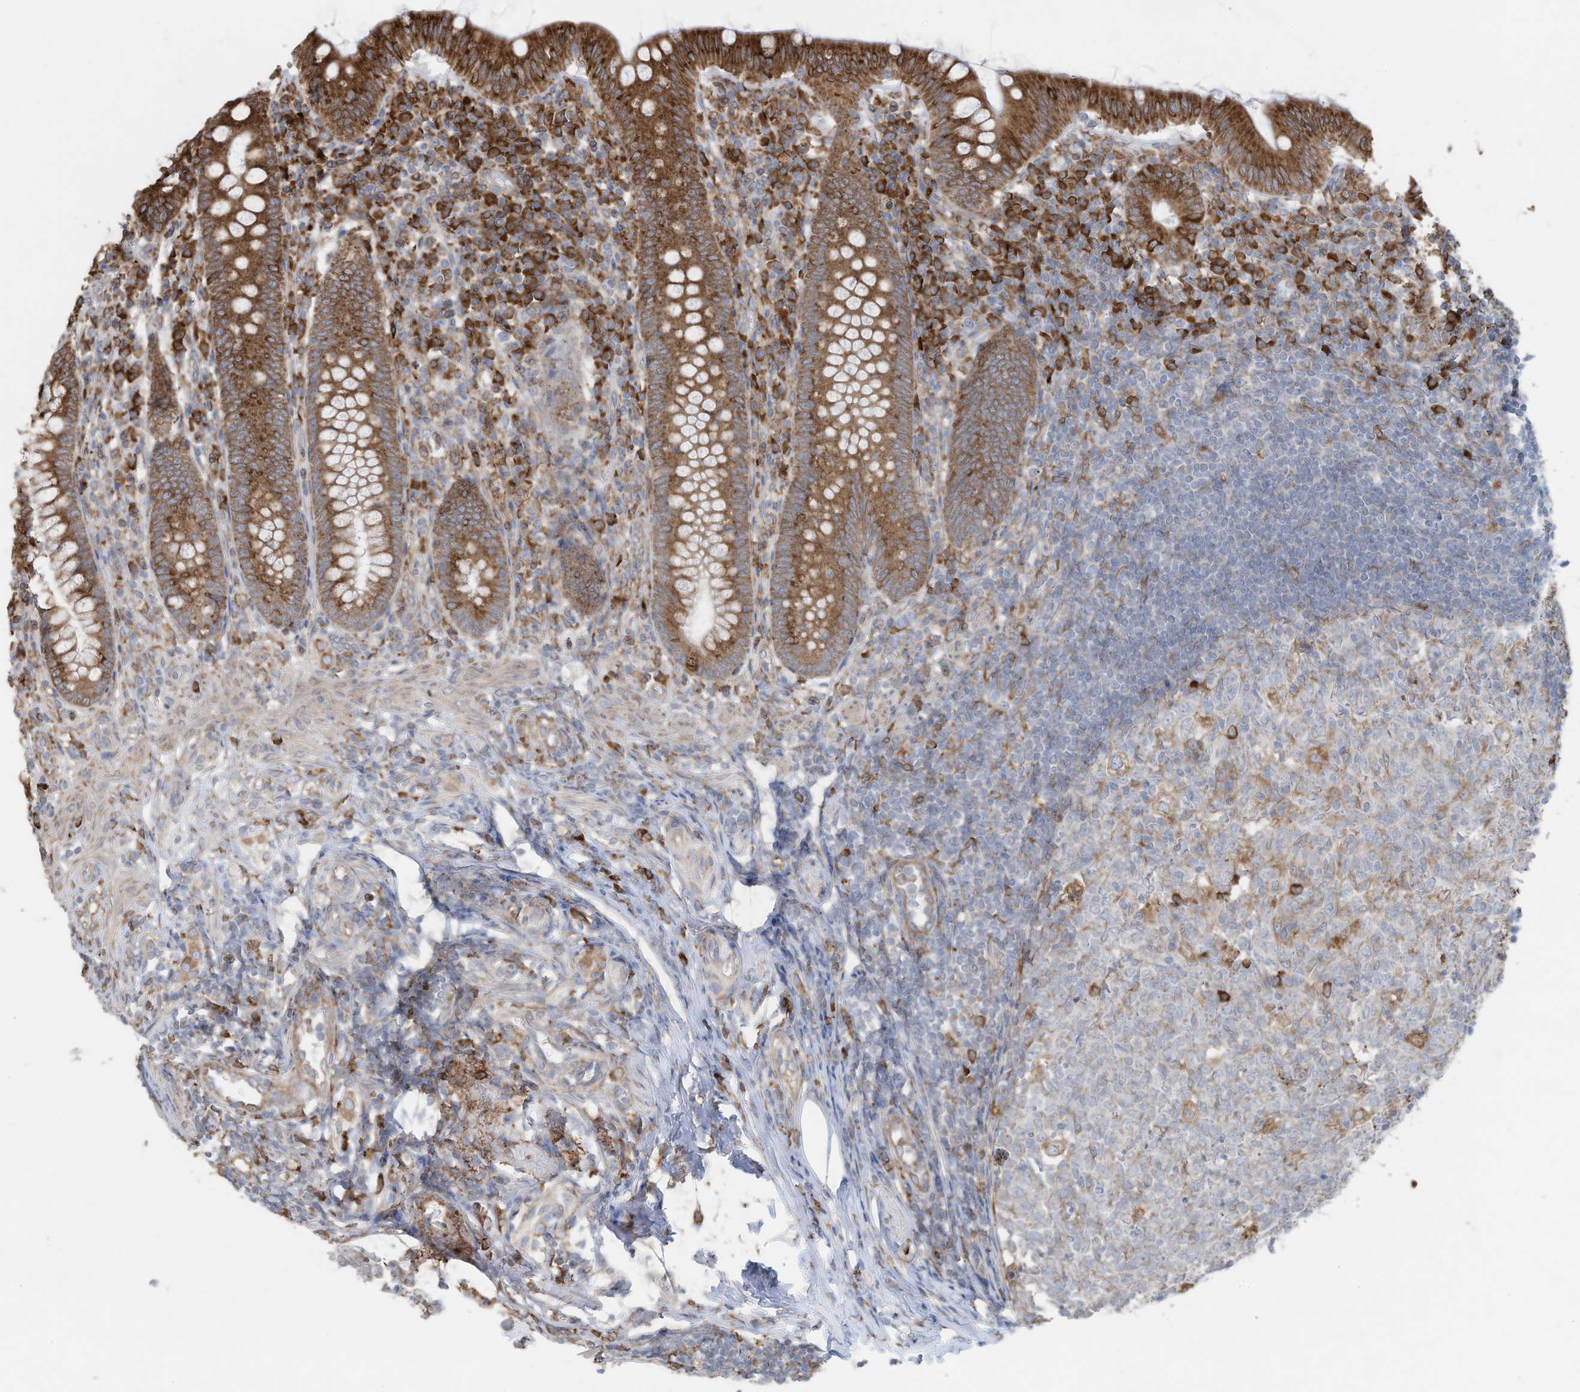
{"staining": {"intensity": "strong", "quantity": ">75%", "location": "cytoplasmic/membranous"}, "tissue": "appendix", "cell_type": "Glandular cells", "image_type": "normal", "snomed": [{"axis": "morphology", "description": "Normal tissue, NOS"}, {"axis": "topography", "description": "Appendix"}], "caption": "An immunohistochemistry micrograph of normal tissue is shown. Protein staining in brown shows strong cytoplasmic/membranous positivity in appendix within glandular cells.", "gene": "ZNF354C", "patient": {"sex": "male", "age": 14}}